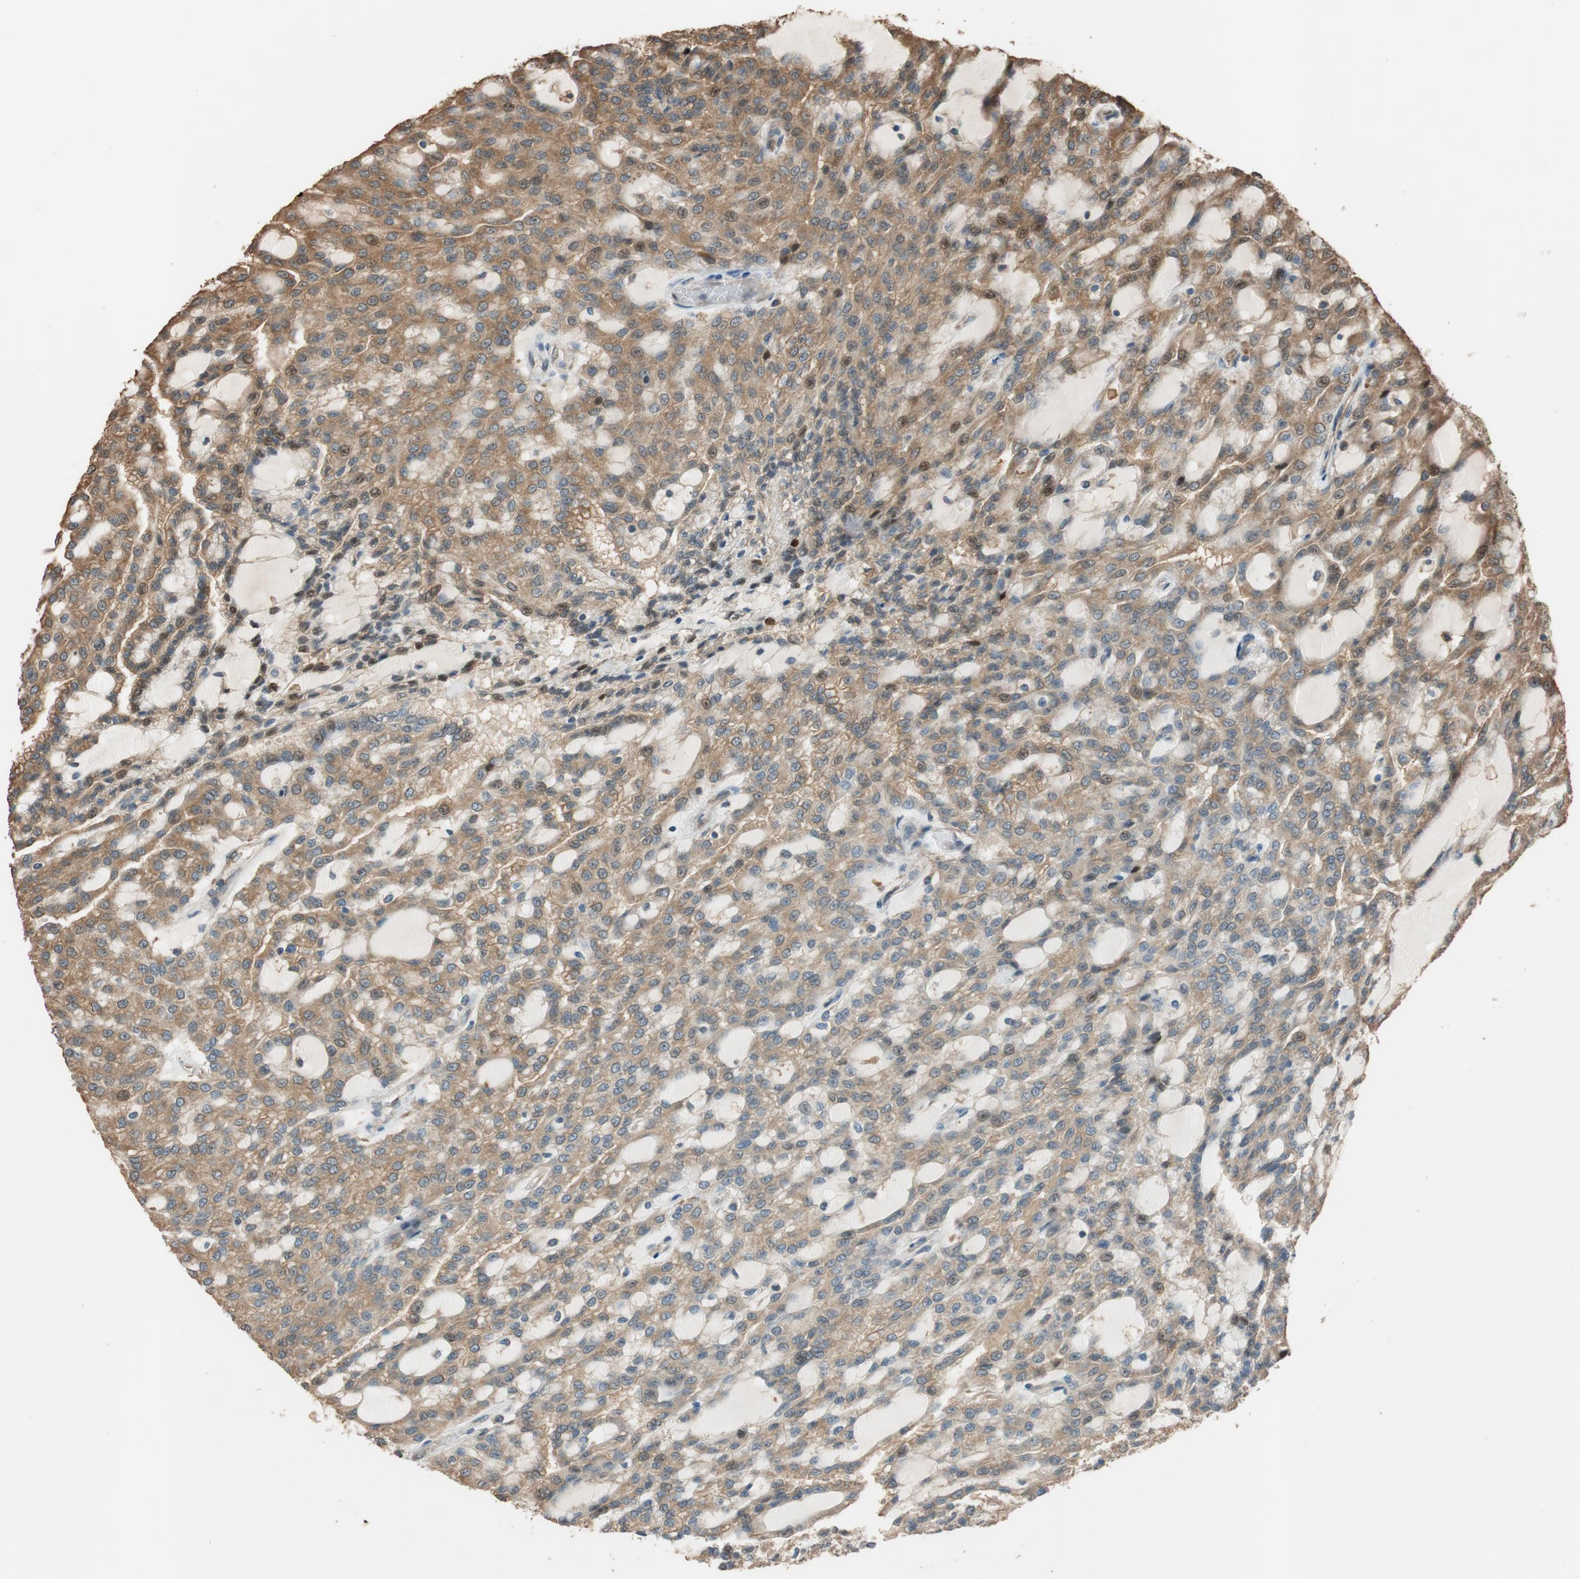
{"staining": {"intensity": "moderate", "quantity": "25%-75%", "location": "cytoplasmic/membranous,nuclear"}, "tissue": "renal cancer", "cell_type": "Tumor cells", "image_type": "cancer", "snomed": [{"axis": "morphology", "description": "Adenocarcinoma, NOS"}, {"axis": "topography", "description": "Kidney"}], "caption": "Renal cancer (adenocarcinoma) was stained to show a protein in brown. There is medium levels of moderate cytoplasmic/membranous and nuclear positivity in about 25%-75% of tumor cells.", "gene": "MST1R", "patient": {"sex": "male", "age": 63}}